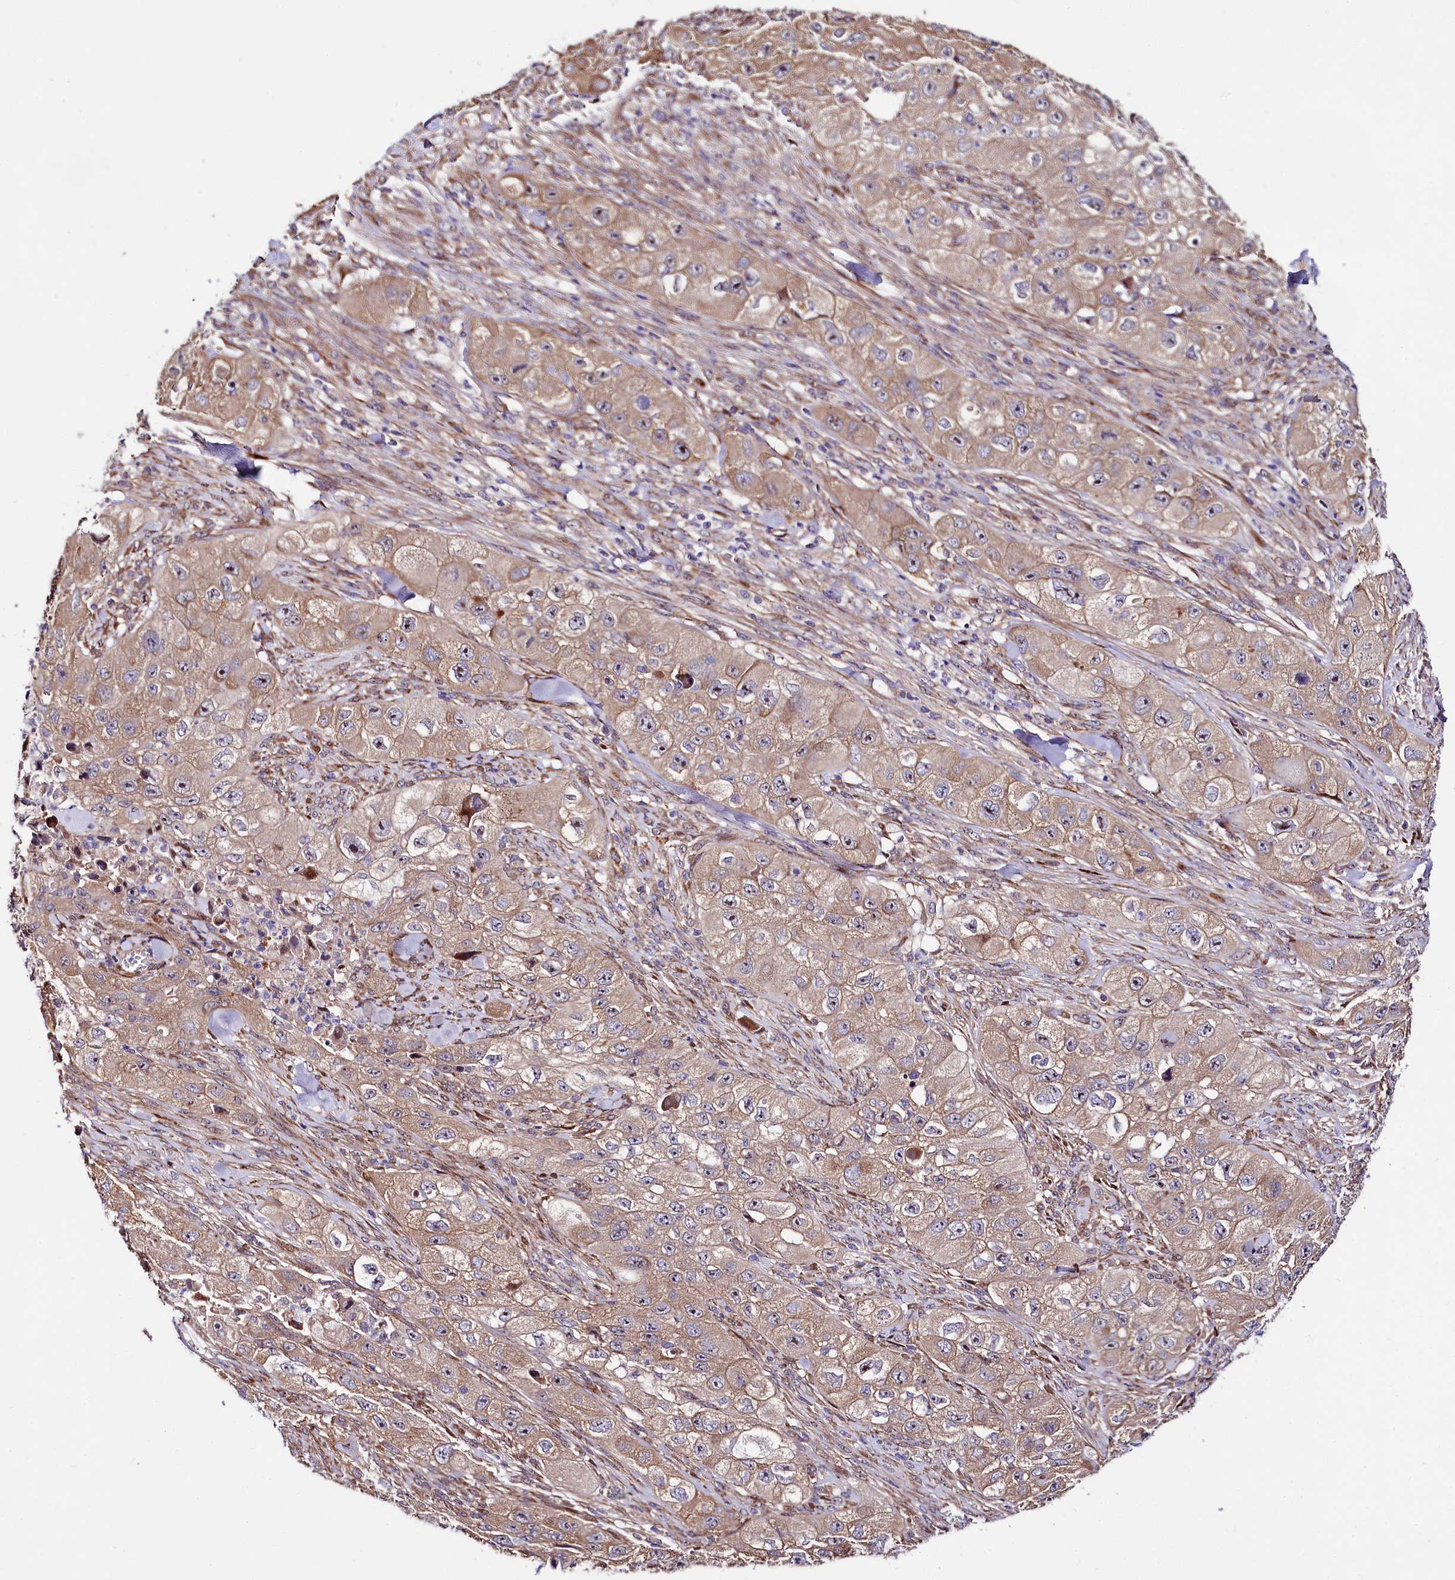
{"staining": {"intensity": "moderate", "quantity": ">75%", "location": "cytoplasmic/membranous,nuclear"}, "tissue": "skin cancer", "cell_type": "Tumor cells", "image_type": "cancer", "snomed": [{"axis": "morphology", "description": "Squamous cell carcinoma, NOS"}, {"axis": "topography", "description": "Skin"}, {"axis": "topography", "description": "Subcutis"}], "caption": "A photomicrograph of human squamous cell carcinoma (skin) stained for a protein demonstrates moderate cytoplasmic/membranous and nuclear brown staining in tumor cells.", "gene": "PDZRN3", "patient": {"sex": "male", "age": 73}}